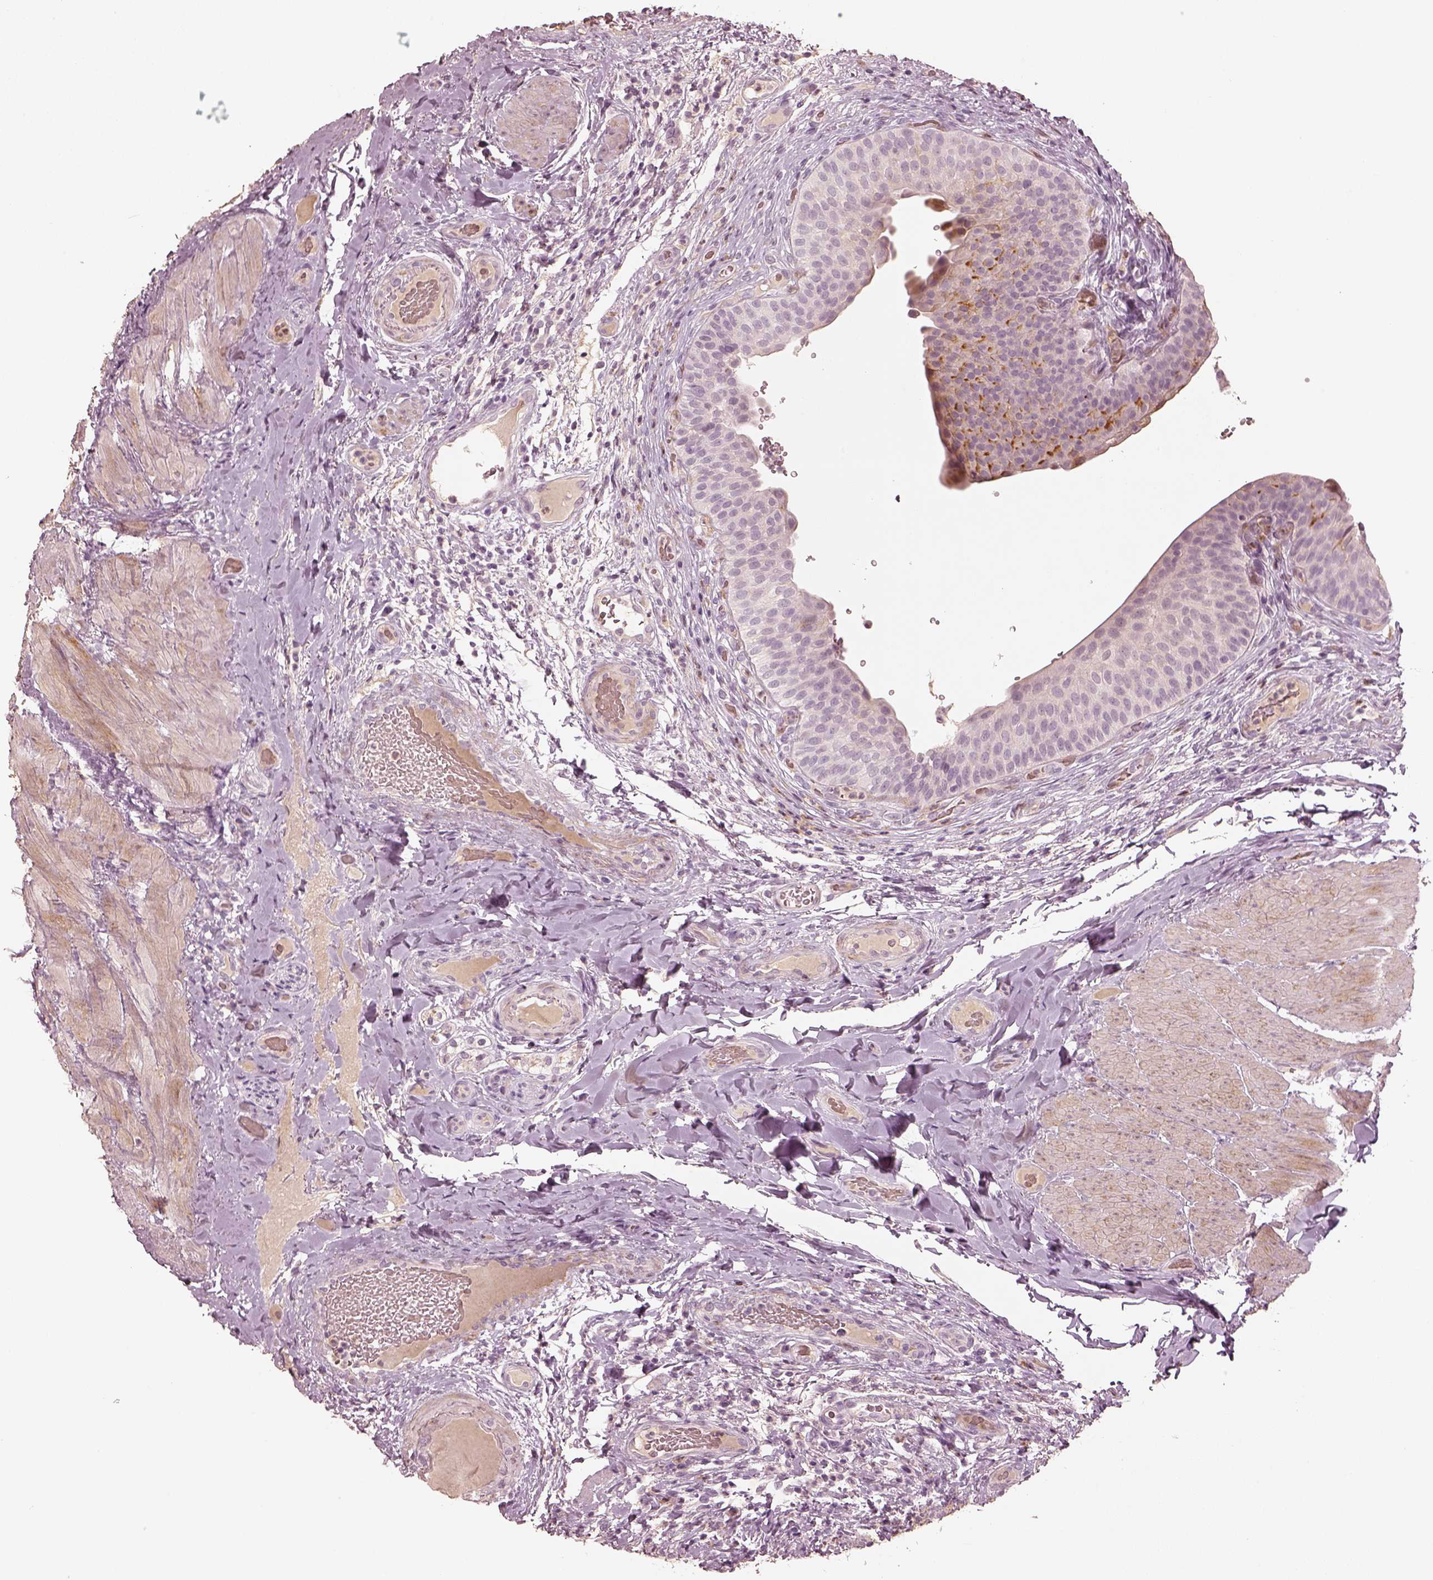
{"staining": {"intensity": "moderate", "quantity": "25%-75%", "location": "cytoplasmic/membranous"}, "tissue": "urinary bladder", "cell_type": "Urothelial cells", "image_type": "normal", "snomed": [{"axis": "morphology", "description": "Normal tissue, NOS"}, {"axis": "topography", "description": "Urinary bladder"}], "caption": "IHC image of unremarkable human urinary bladder stained for a protein (brown), which reveals medium levels of moderate cytoplasmic/membranous staining in about 25%-75% of urothelial cells.", "gene": "MADCAM1", "patient": {"sex": "male", "age": 66}}